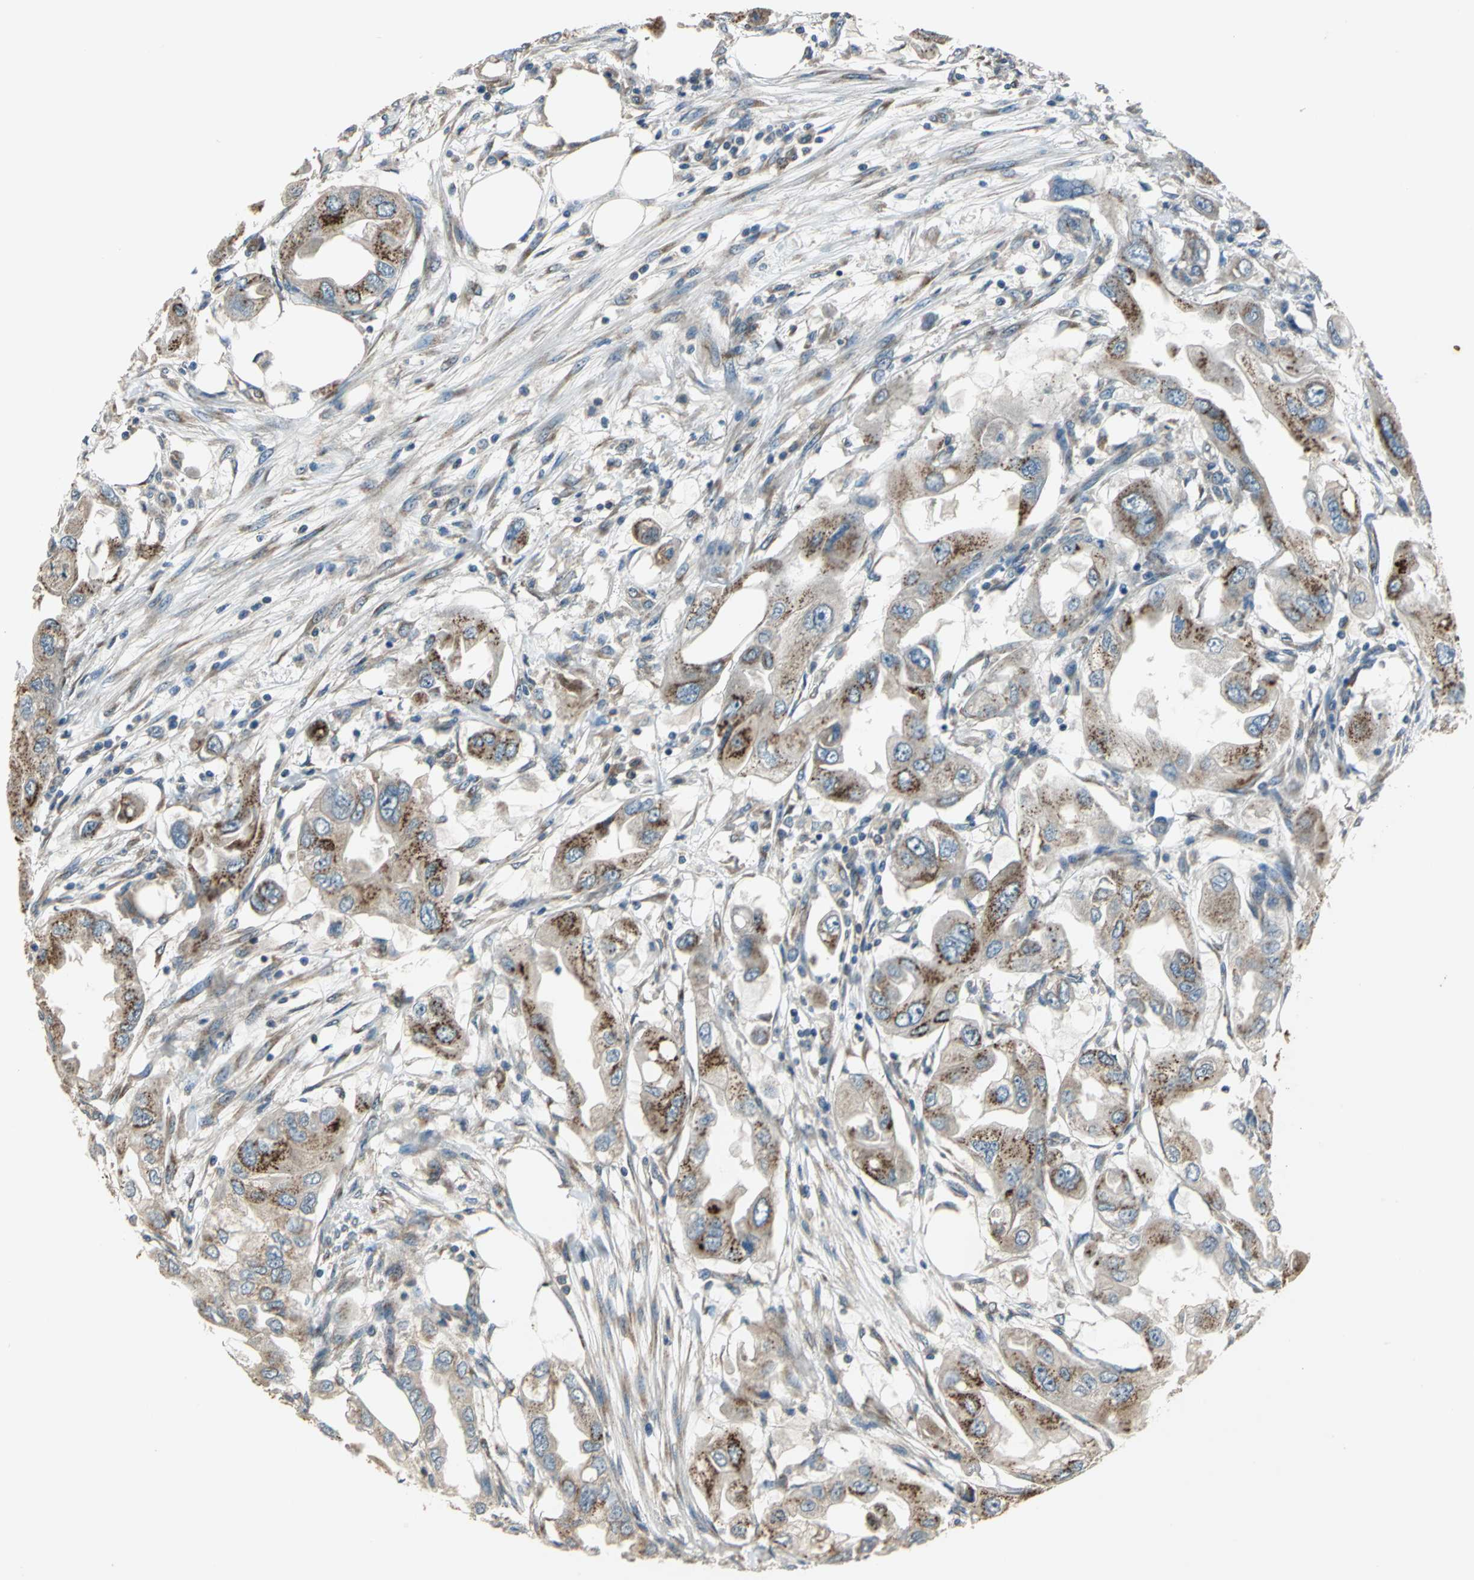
{"staining": {"intensity": "moderate", "quantity": ">75%", "location": "cytoplasmic/membranous"}, "tissue": "endometrial cancer", "cell_type": "Tumor cells", "image_type": "cancer", "snomed": [{"axis": "morphology", "description": "Adenocarcinoma, NOS"}, {"axis": "topography", "description": "Endometrium"}], "caption": "Immunohistochemistry (IHC) histopathology image of human endometrial cancer (adenocarcinoma) stained for a protein (brown), which reveals medium levels of moderate cytoplasmic/membranous expression in about >75% of tumor cells.", "gene": "NFKBIE", "patient": {"sex": "female", "age": 67}}